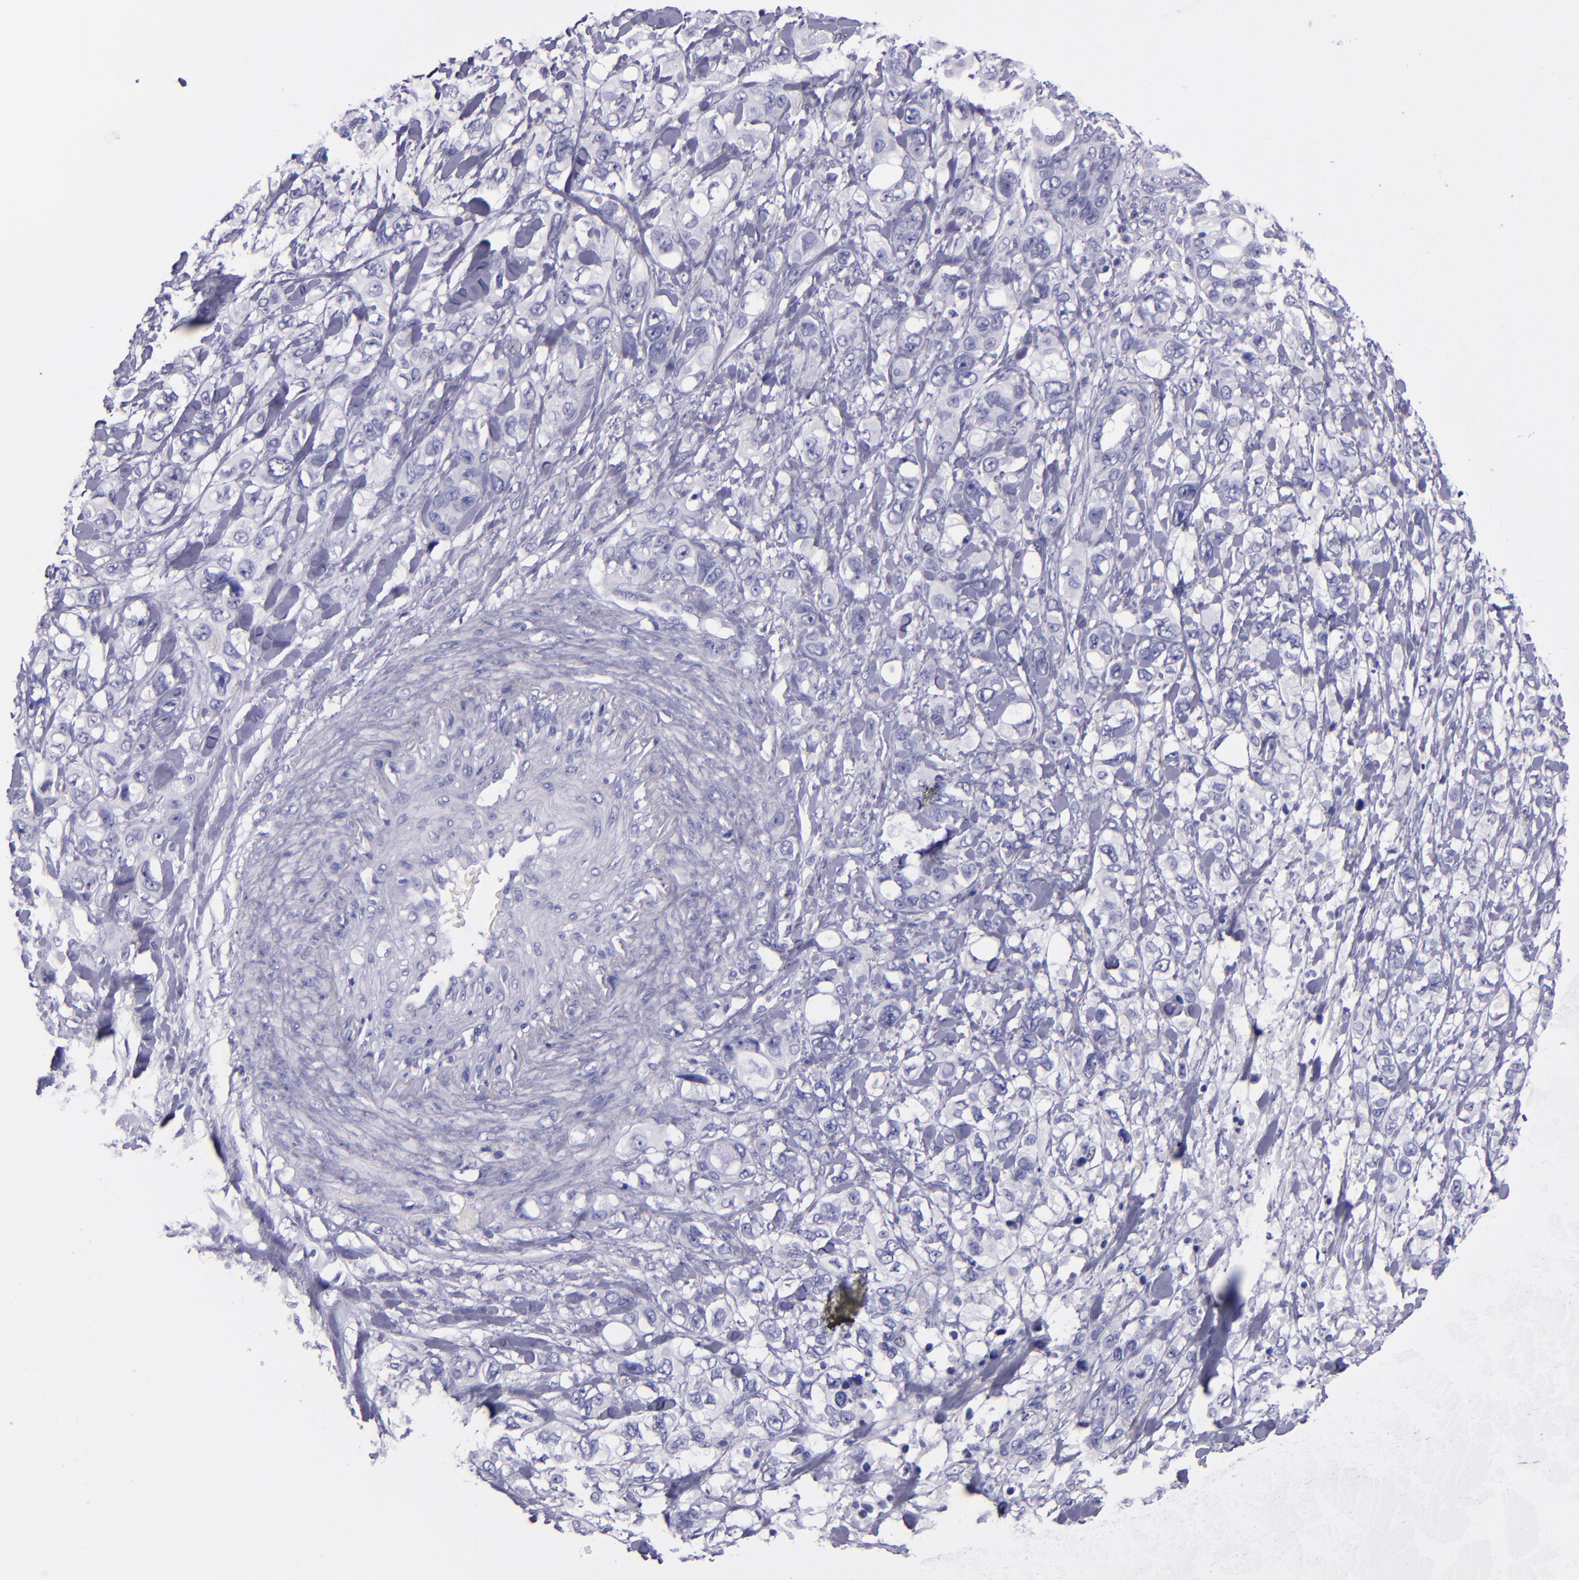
{"staining": {"intensity": "negative", "quantity": "none", "location": "none"}, "tissue": "stomach cancer", "cell_type": "Tumor cells", "image_type": "cancer", "snomed": [{"axis": "morphology", "description": "Adenocarcinoma, NOS"}, {"axis": "topography", "description": "Stomach, upper"}], "caption": "Immunohistochemistry of human adenocarcinoma (stomach) displays no staining in tumor cells. (Stains: DAB (3,3'-diaminobenzidine) IHC with hematoxylin counter stain, Microscopy: brightfield microscopy at high magnification).", "gene": "TNNT3", "patient": {"sex": "male", "age": 47}}